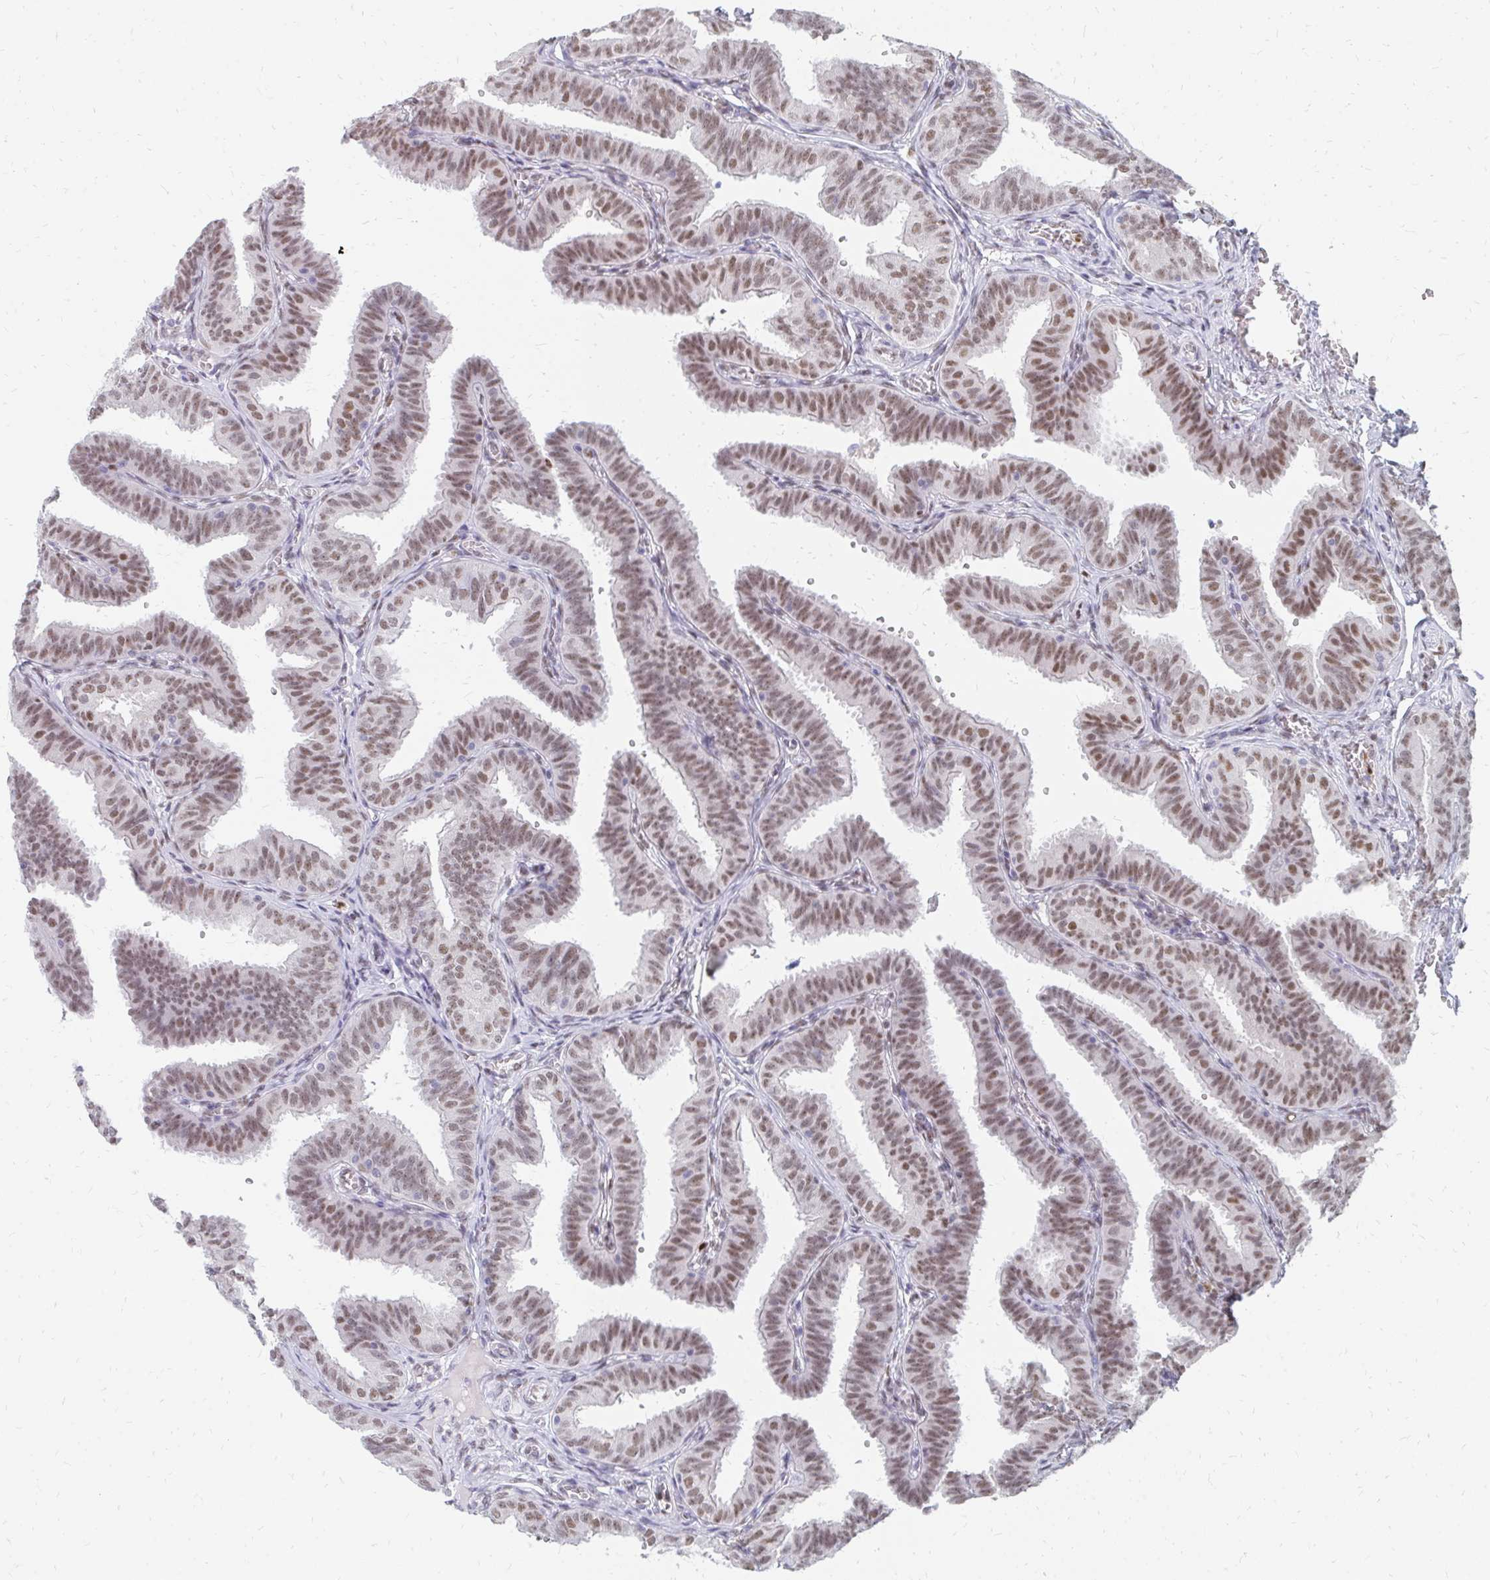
{"staining": {"intensity": "moderate", "quantity": ">75%", "location": "nuclear"}, "tissue": "fallopian tube", "cell_type": "Glandular cells", "image_type": "normal", "snomed": [{"axis": "morphology", "description": "Normal tissue, NOS"}, {"axis": "topography", "description": "Fallopian tube"}], "caption": "Immunohistochemistry photomicrograph of normal fallopian tube: fallopian tube stained using IHC reveals medium levels of moderate protein expression localized specifically in the nuclear of glandular cells, appearing as a nuclear brown color.", "gene": "PLK3", "patient": {"sex": "female", "age": 25}}